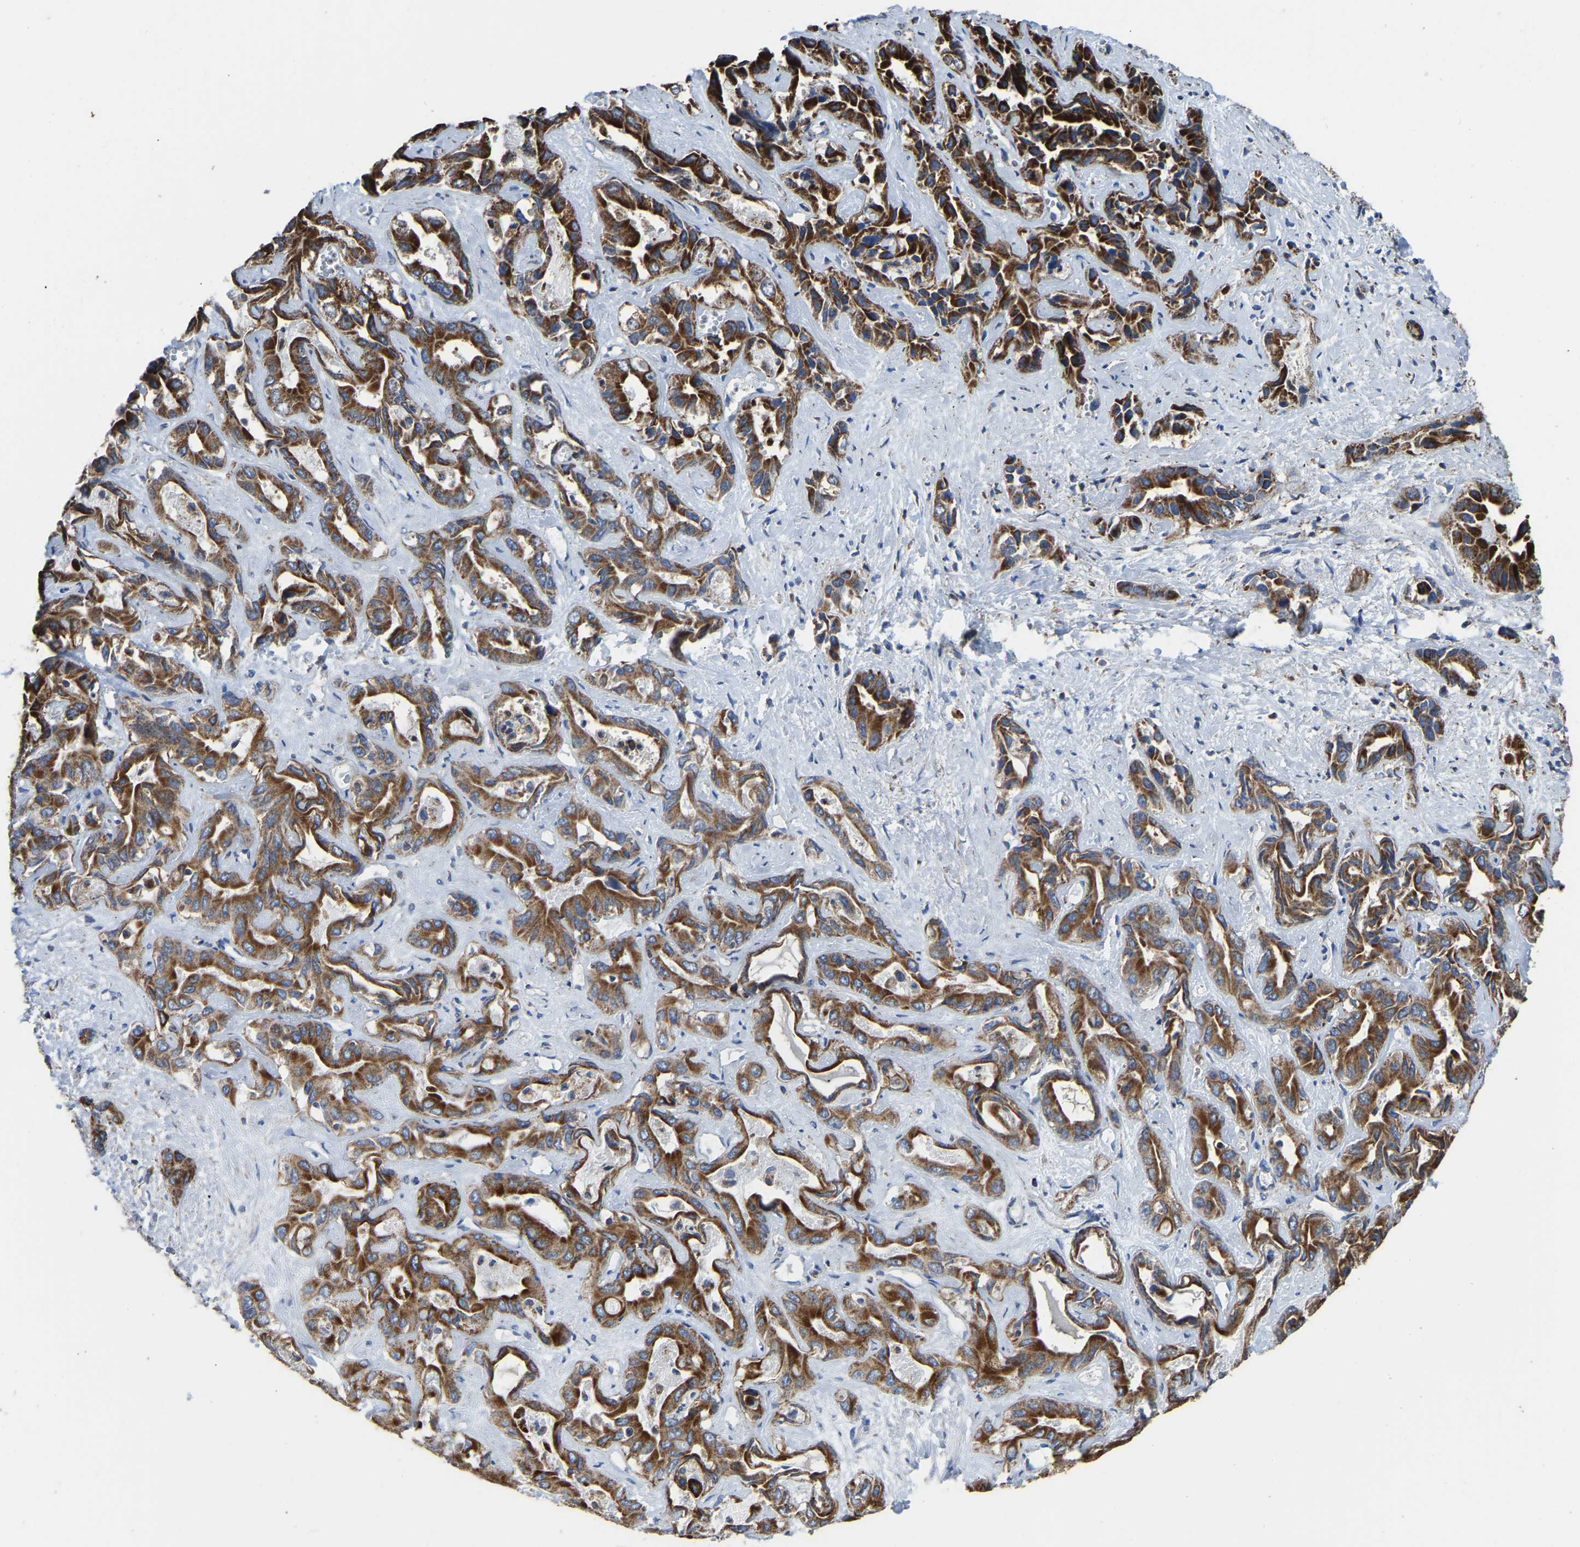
{"staining": {"intensity": "strong", "quantity": ">75%", "location": "cytoplasmic/membranous"}, "tissue": "liver cancer", "cell_type": "Tumor cells", "image_type": "cancer", "snomed": [{"axis": "morphology", "description": "Cholangiocarcinoma"}, {"axis": "topography", "description": "Liver"}], "caption": "Immunohistochemical staining of human liver cholangiocarcinoma displays high levels of strong cytoplasmic/membranous protein expression in approximately >75% of tumor cells.", "gene": "ETFA", "patient": {"sex": "female", "age": 52}}